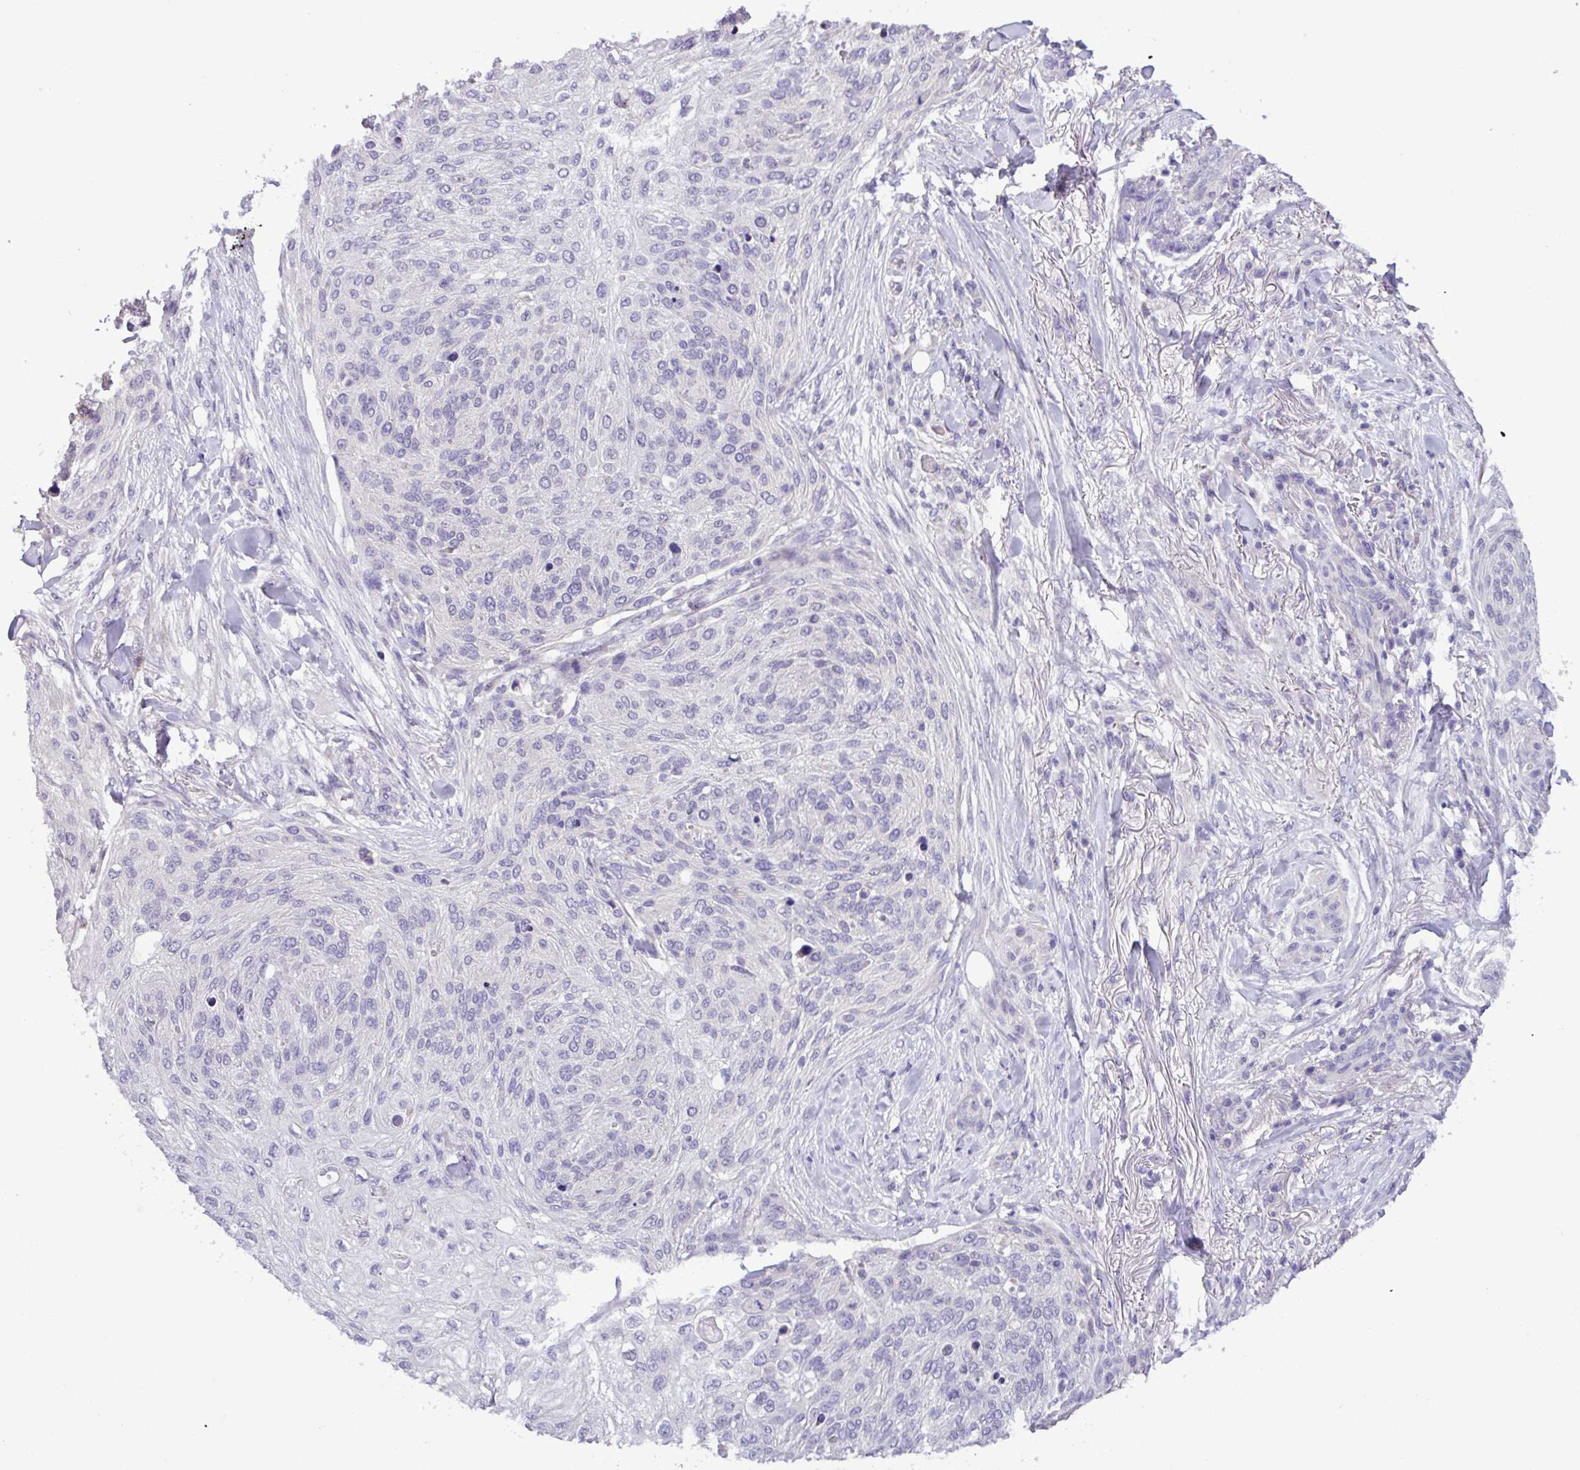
{"staining": {"intensity": "negative", "quantity": "none", "location": "none"}, "tissue": "skin cancer", "cell_type": "Tumor cells", "image_type": "cancer", "snomed": [{"axis": "morphology", "description": "Squamous cell carcinoma, NOS"}, {"axis": "topography", "description": "Skin"}], "caption": "This is a image of immunohistochemistry staining of squamous cell carcinoma (skin), which shows no staining in tumor cells.", "gene": "TONSL", "patient": {"sex": "female", "age": 87}}